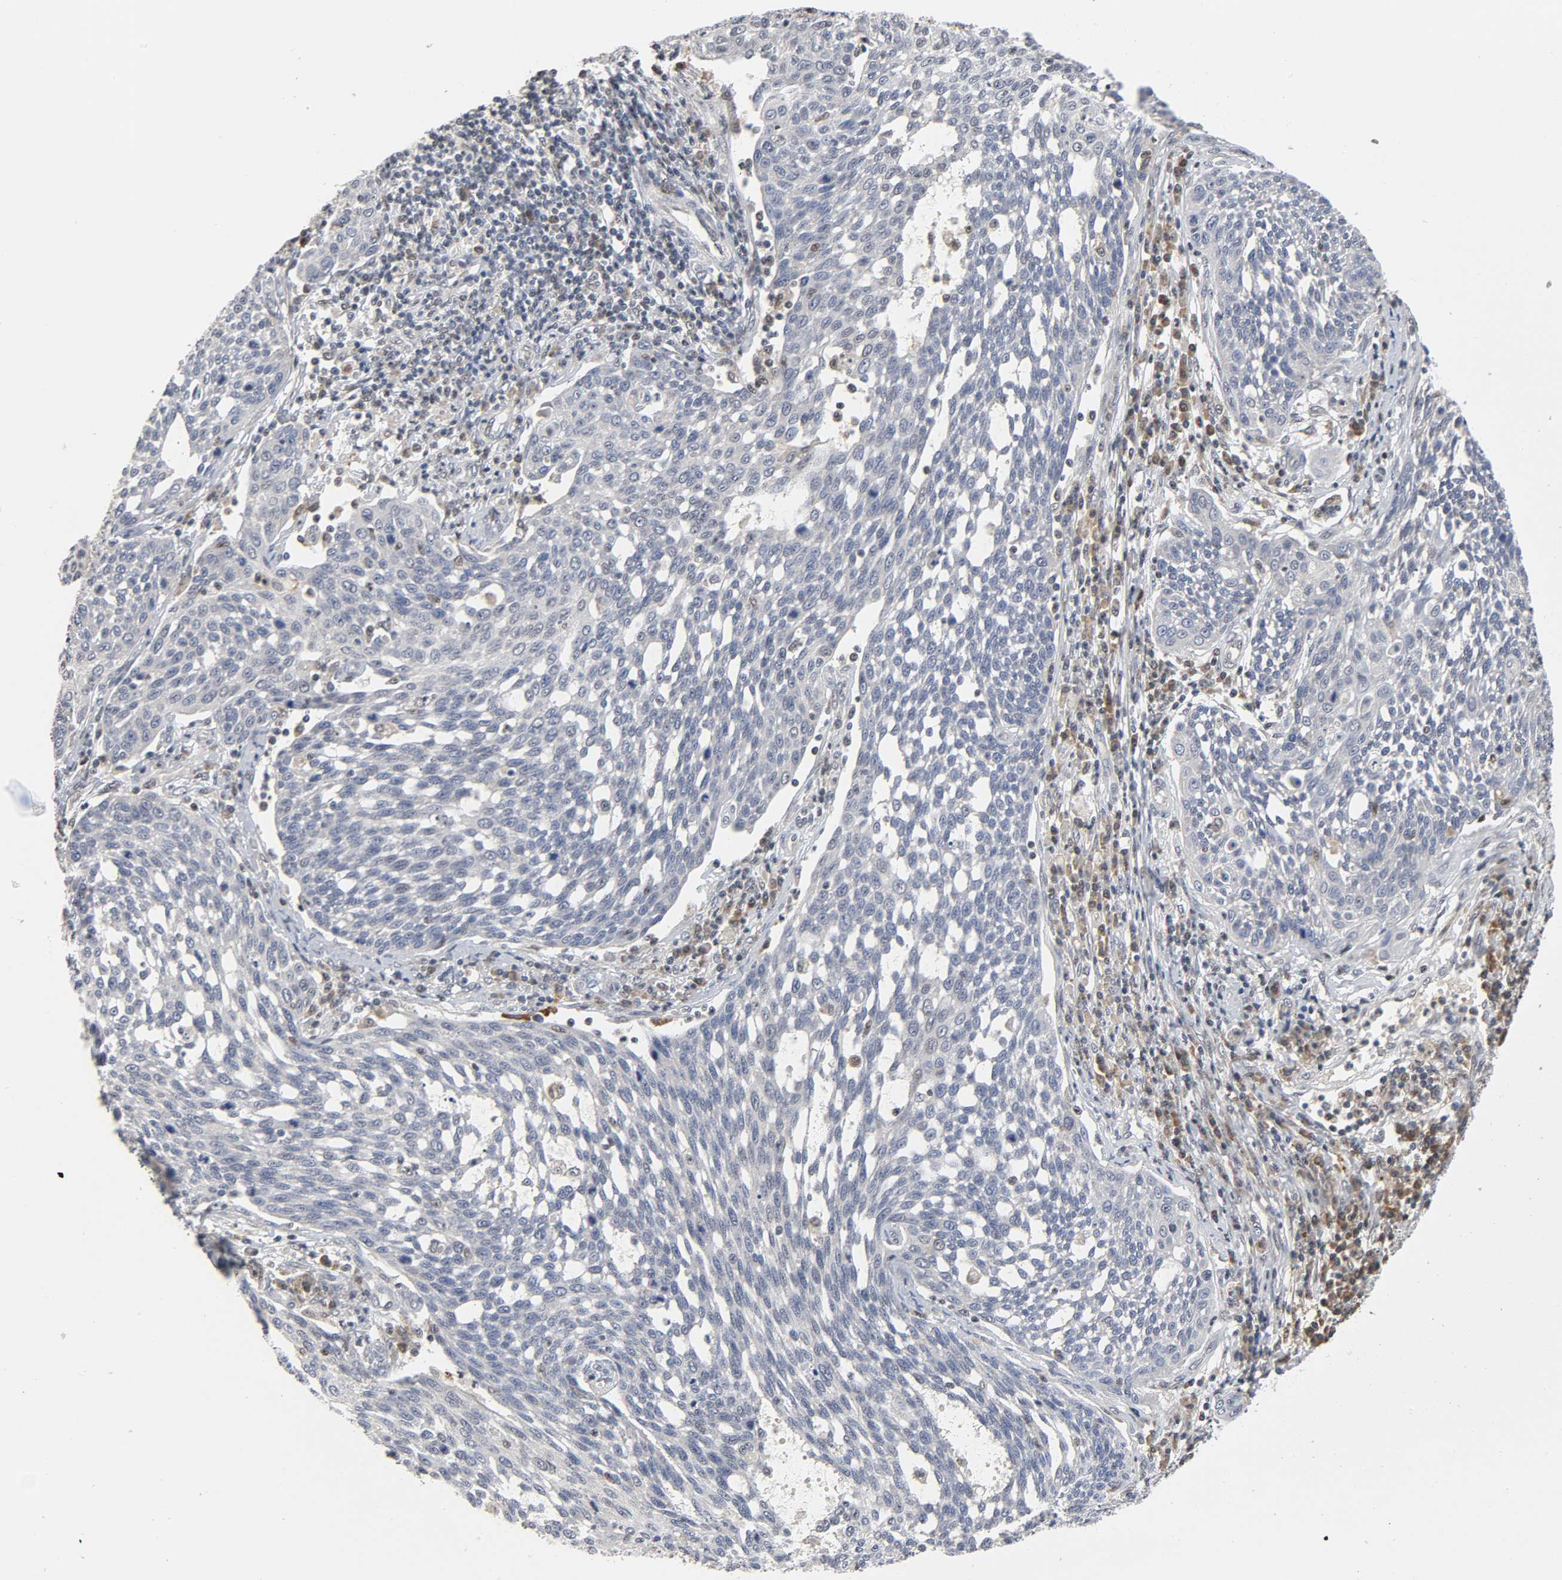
{"staining": {"intensity": "negative", "quantity": "none", "location": "none"}, "tissue": "cervical cancer", "cell_type": "Tumor cells", "image_type": "cancer", "snomed": [{"axis": "morphology", "description": "Squamous cell carcinoma, NOS"}, {"axis": "topography", "description": "Cervix"}], "caption": "DAB immunohistochemical staining of squamous cell carcinoma (cervical) reveals no significant expression in tumor cells.", "gene": "KAT2B", "patient": {"sex": "female", "age": 34}}